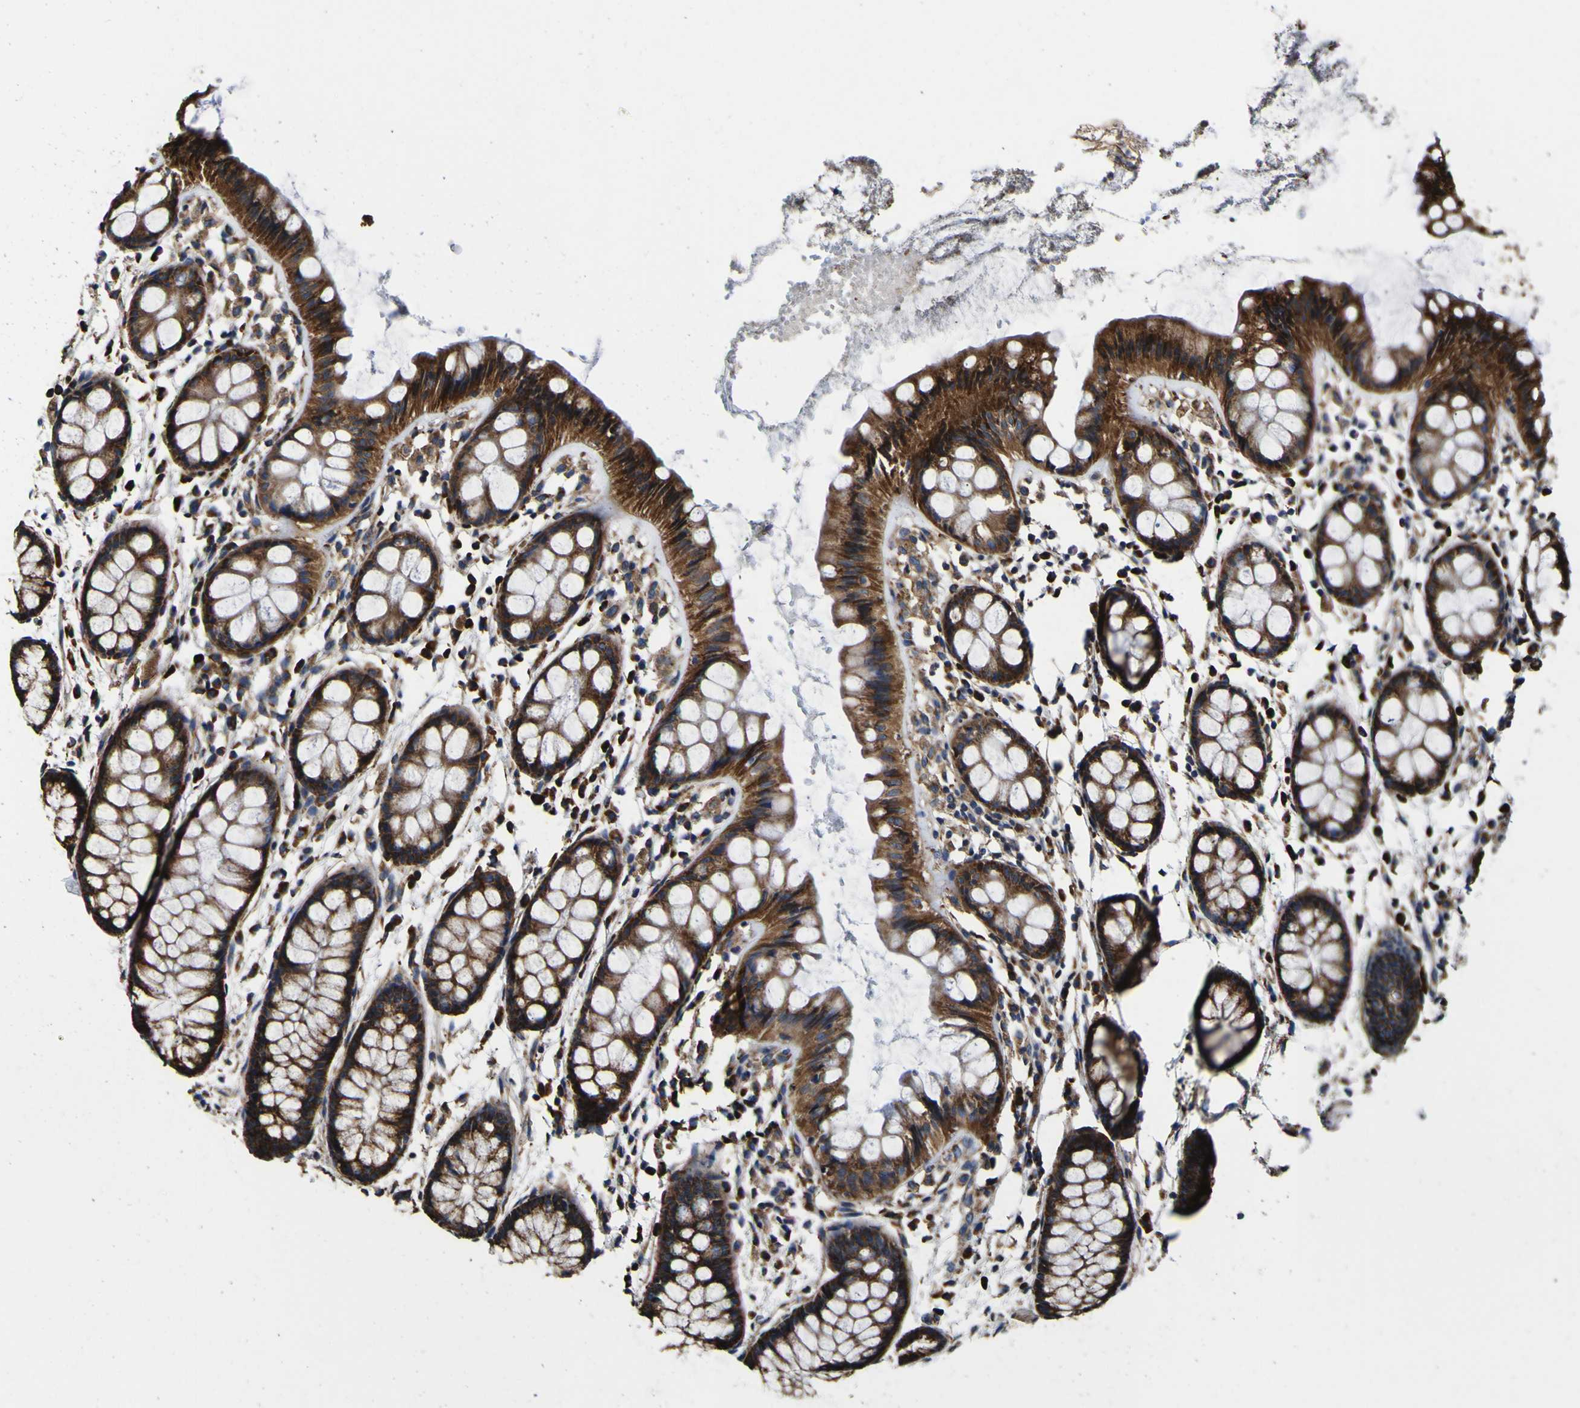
{"staining": {"intensity": "strong", "quantity": ">75%", "location": "cytoplasmic/membranous"}, "tissue": "rectum", "cell_type": "Glandular cells", "image_type": "normal", "snomed": [{"axis": "morphology", "description": "Normal tissue, NOS"}, {"axis": "topography", "description": "Rectum"}], "caption": "Strong cytoplasmic/membranous protein expression is appreciated in about >75% of glandular cells in rectum. Nuclei are stained in blue.", "gene": "INPP5A", "patient": {"sex": "female", "age": 66}}